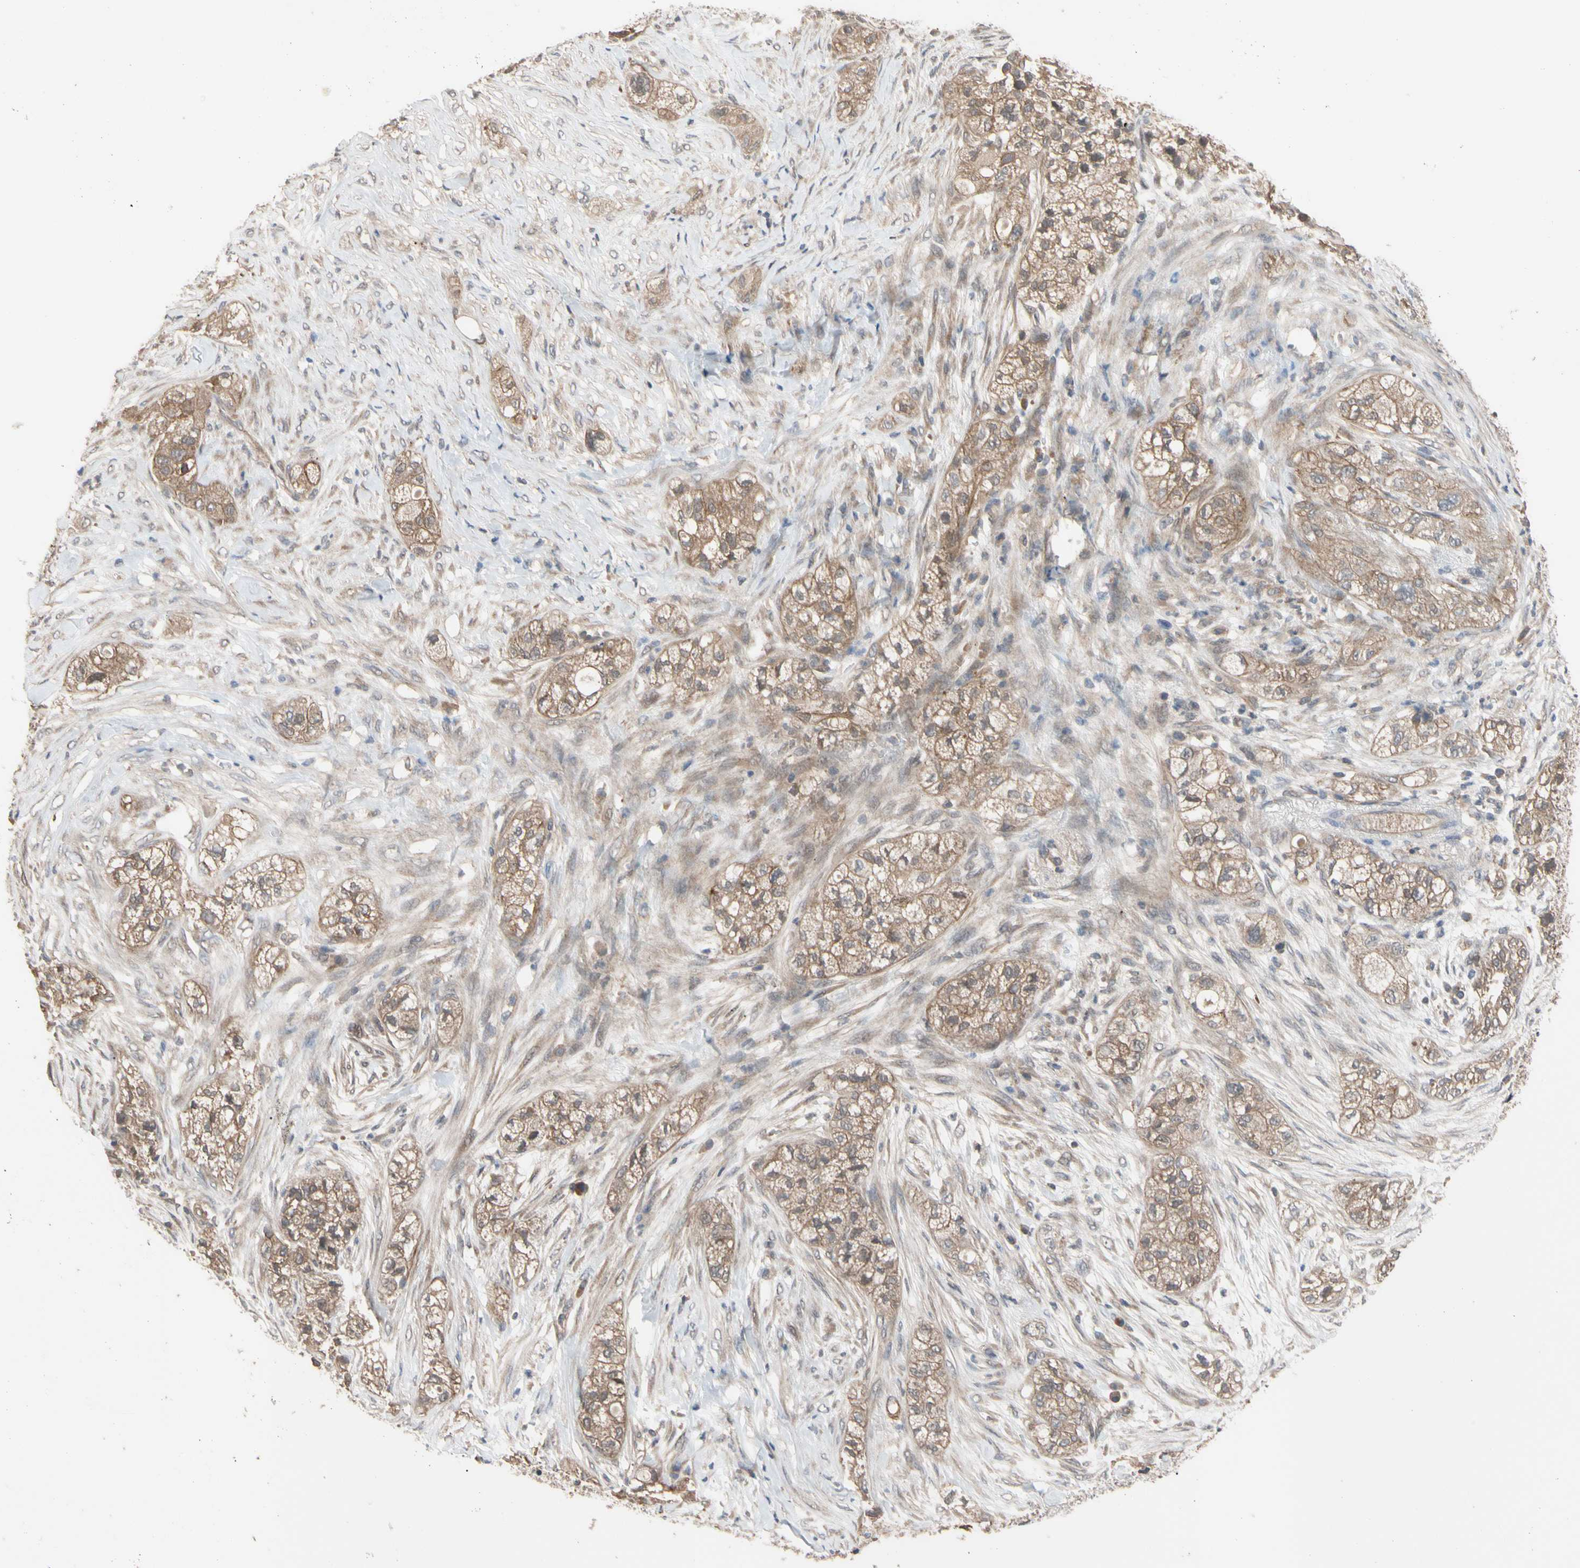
{"staining": {"intensity": "moderate", "quantity": ">75%", "location": "cytoplasmic/membranous"}, "tissue": "pancreatic cancer", "cell_type": "Tumor cells", "image_type": "cancer", "snomed": [{"axis": "morphology", "description": "Adenocarcinoma, NOS"}, {"axis": "topography", "description": "Pancreas"}], "caption": "Approximately >75% of tumor cells in adenocarcinoma (pancreatic) reveal moderate cytoplasmic/membranous protein positivity as visualized by brown immunohistochemical staining.", "gene": "DPP8", "patient": {"sex": "female", "age": 78}}